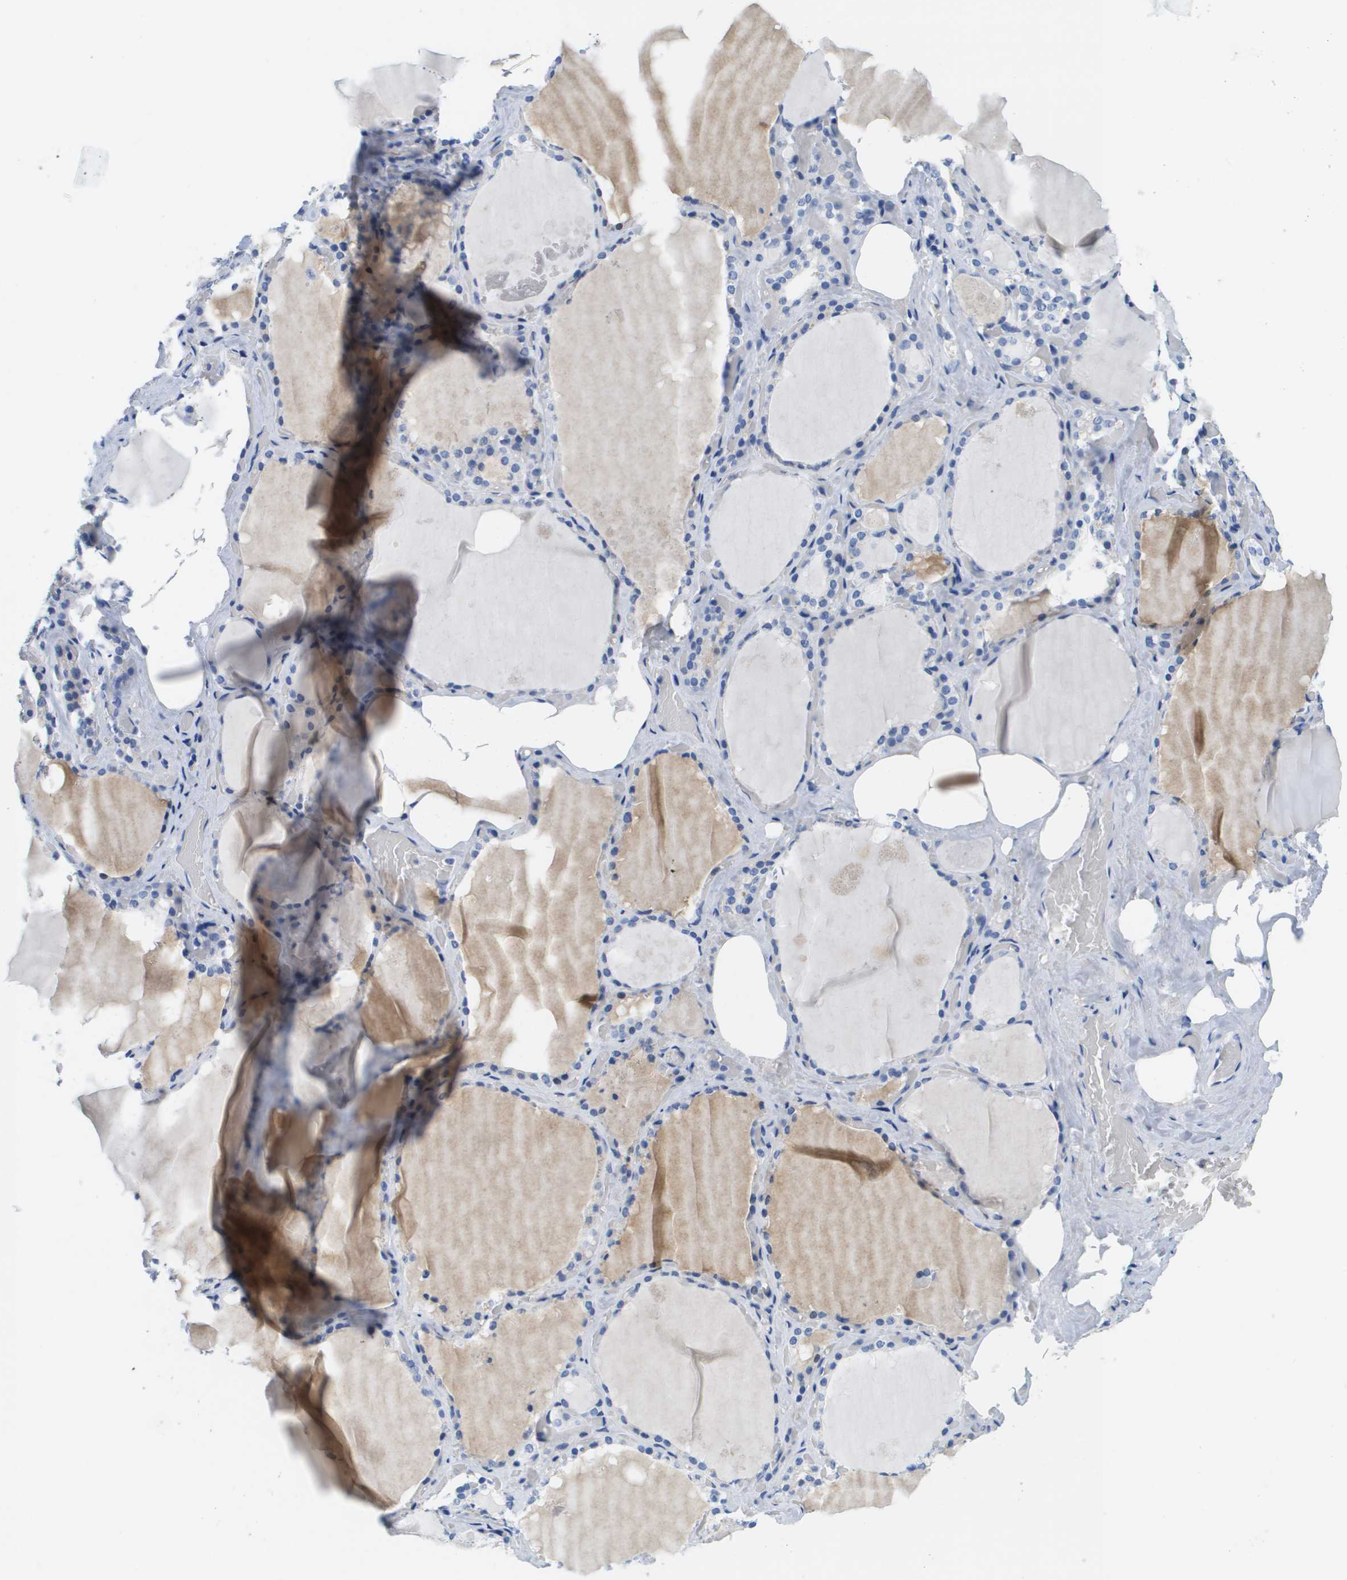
{"staining": {"intensity": "negative", "quantity": "none", "location": "none"}, "tissue": "thyroid gland", "cell_type": "Glandular cells", "image_type": "normal", "snomed": [{"axis": "morphology", "description": "Normal tissue, NOS"}, {"axis": "topography", "description": "Thyroid gland"}], "caption": "Immunohistochemistry (IHC) of benign human thyroid gland shows no expression in glandular cells. (DAB immunohistochemistry with hematoxylin counter stain).", "gene": "APOA1", "patient": {"sex": "male", "age": 56}}